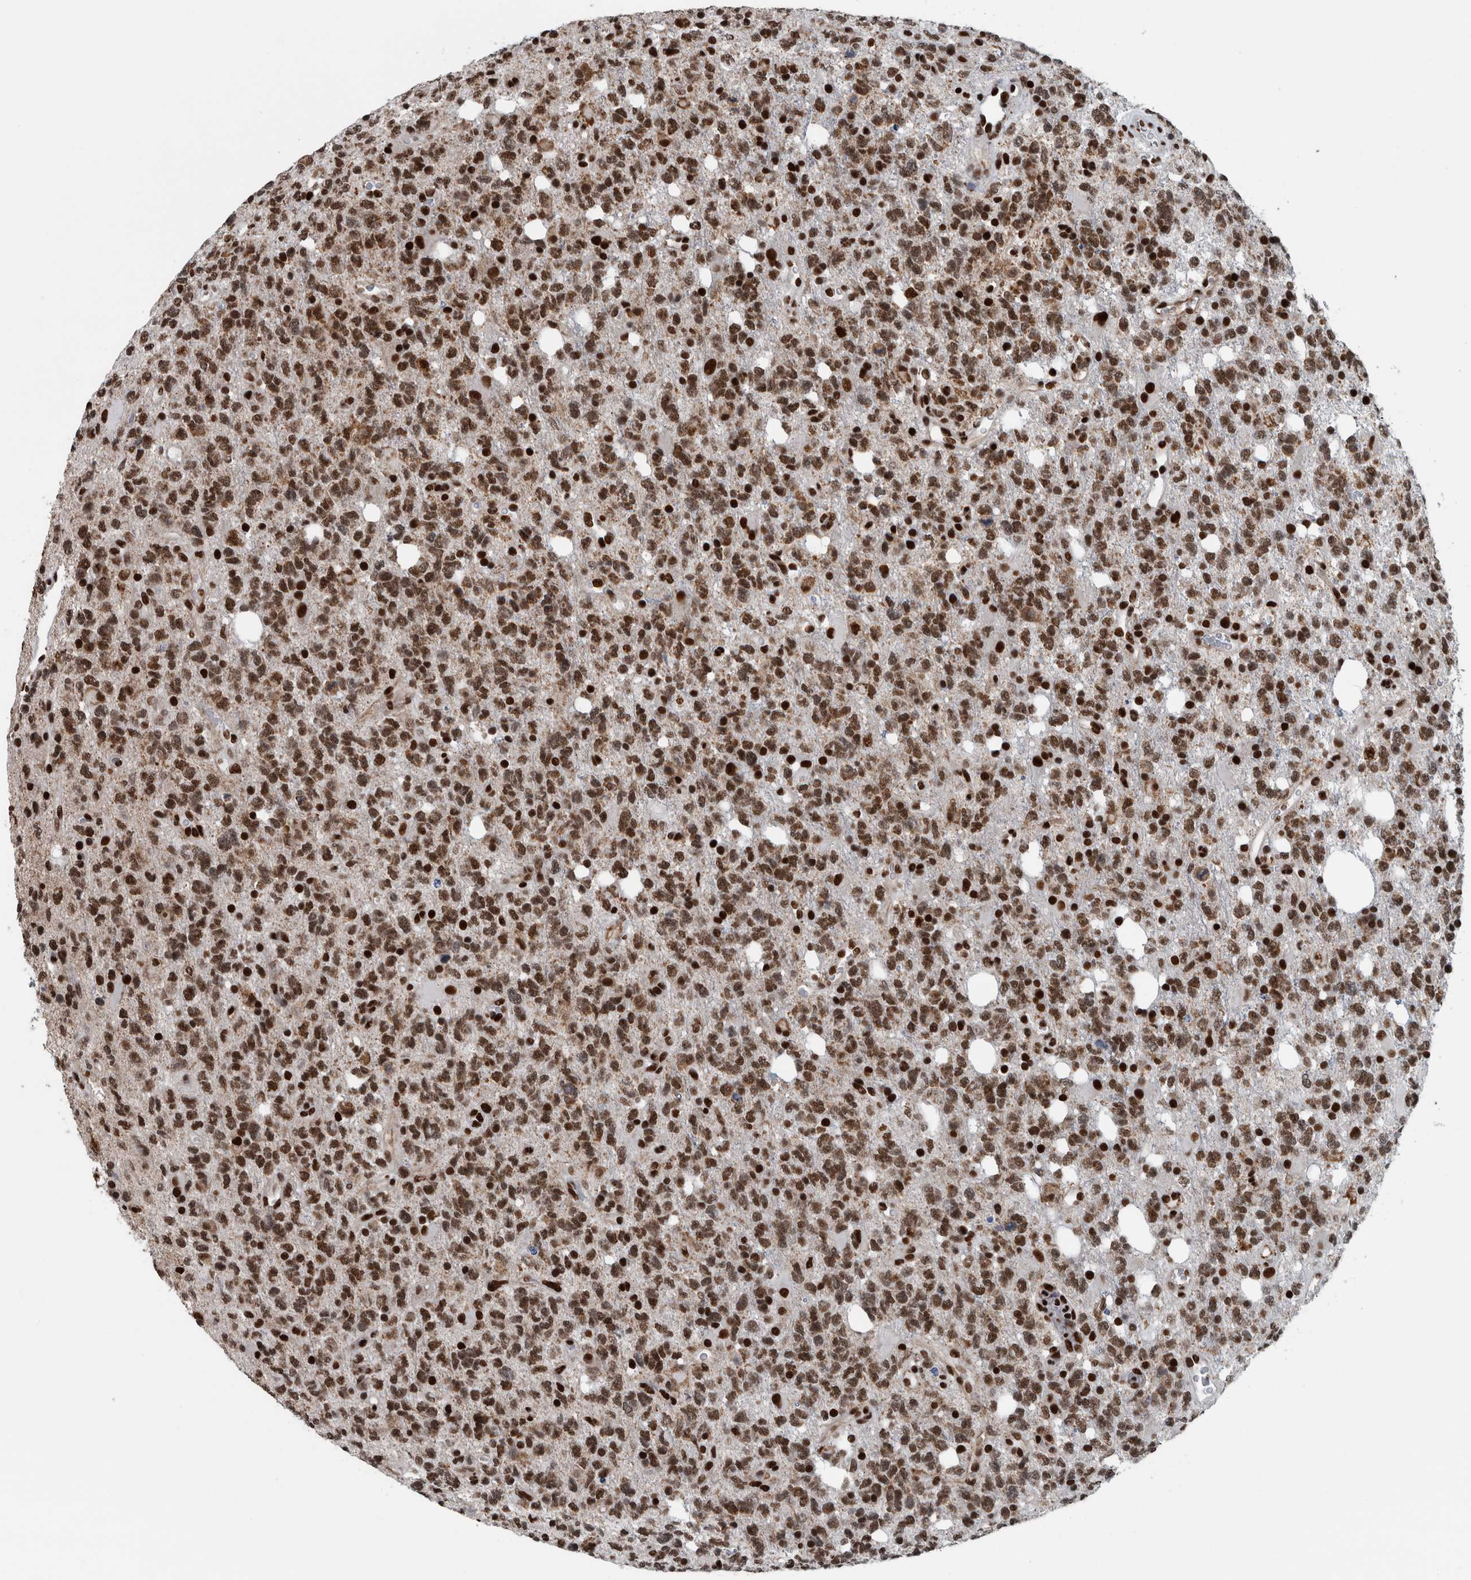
{"staining": {"intensity": "strong", "quantity": ">75%", "location": "nuclear"}, "tissue": "glioma", "cell_type": "Tumor cells", "image_type": "cancer", "snomed": [{"axis": "morphology", "description": "Glioma, malignant, High grade"}, {"axis": "topography", "description": "Brain"}], "caption": "Human malignant glioma (high-grade) stained with a protein marker demonstrates strong staining in tumor cells.", "gene": "DNMT3A", "patient": {"sex": "female", "age": 62}}